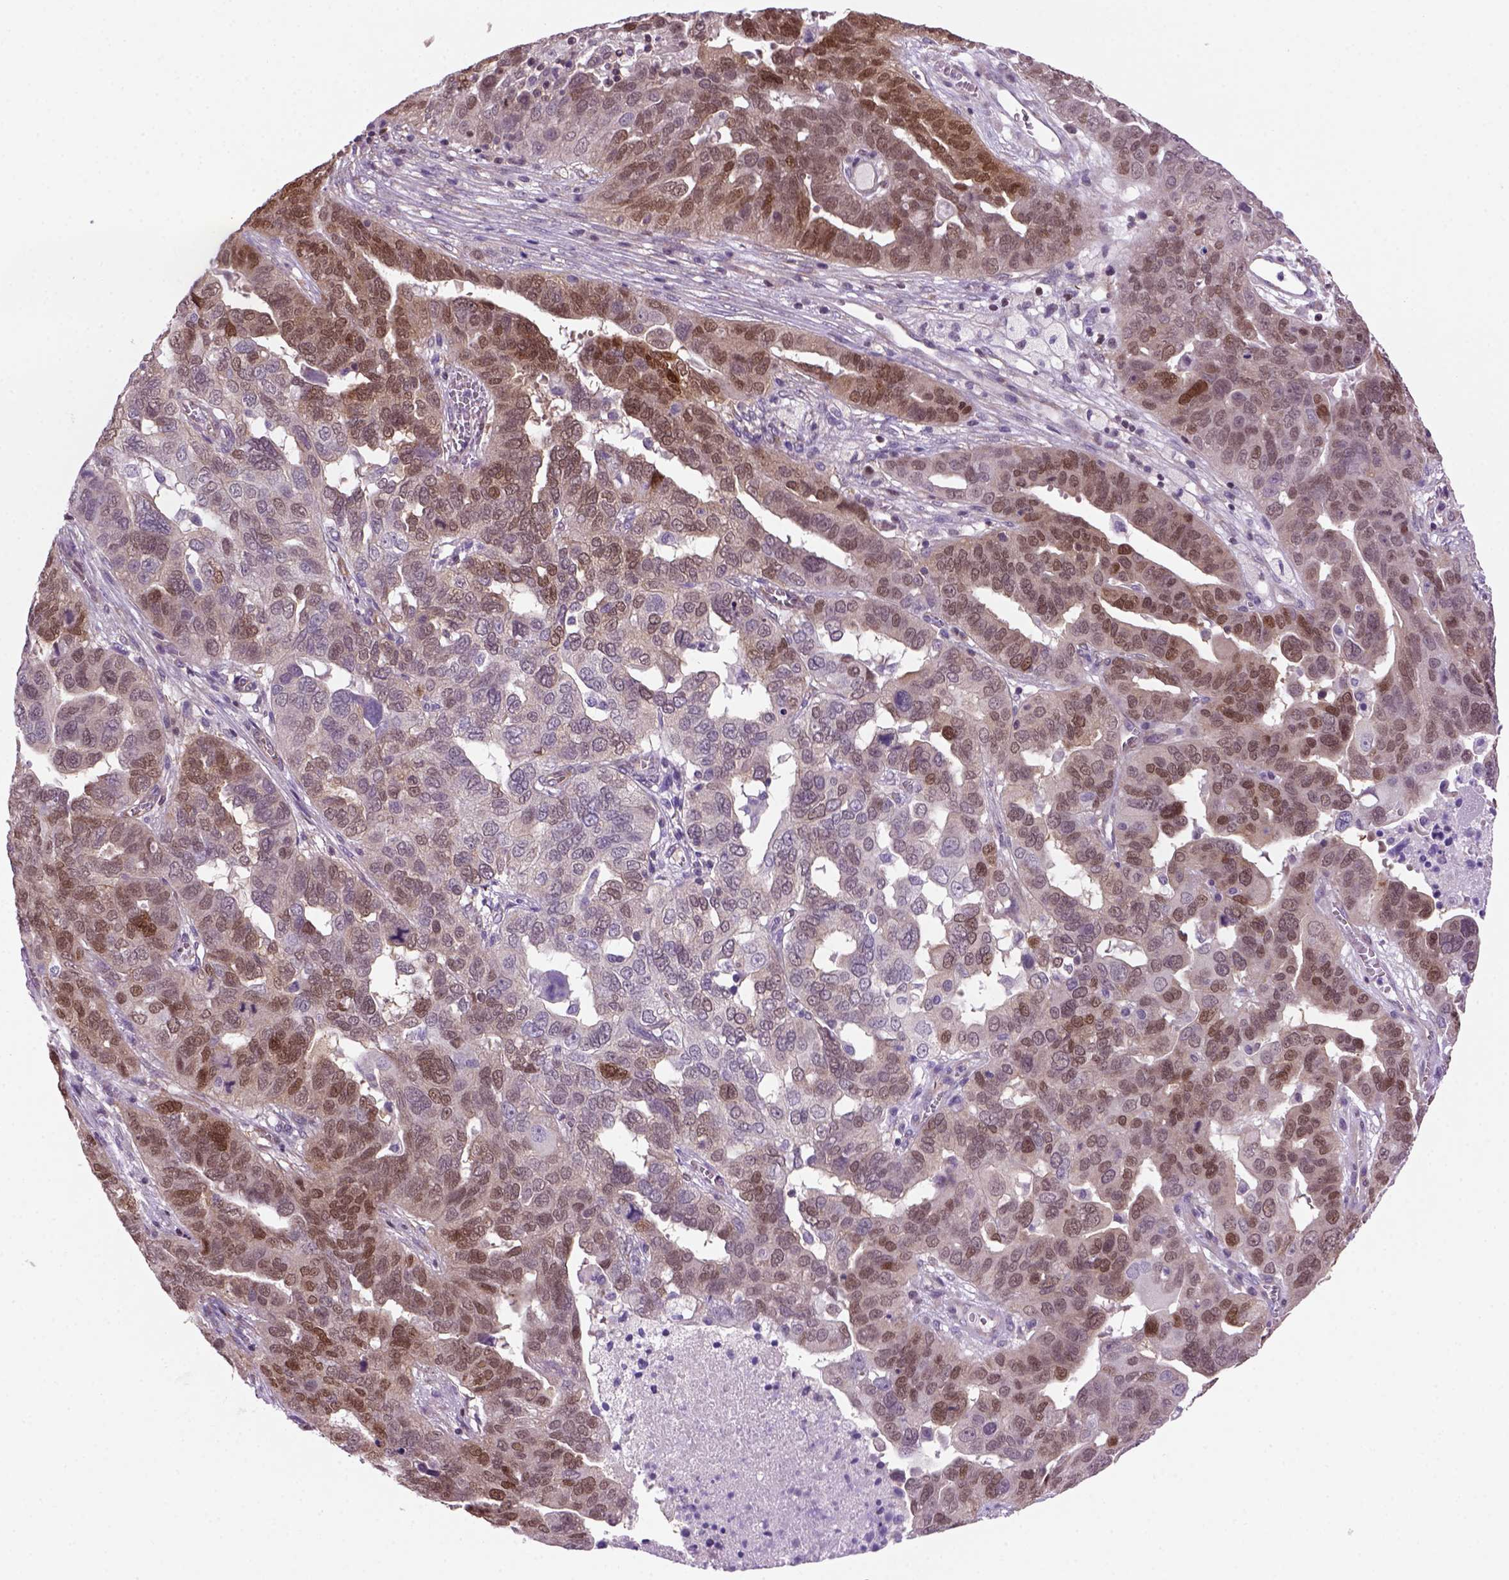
{"staining": {"intensity": "moderate", "quantity": "<25%", "location": "nuclear"}, "tissue": "ovarian cancer", "cell_type": "Tumor cells", "image_type": "cancer", "snomed": [{"axis": "morphology", "description": "Carcinoma, endometroid"}, {"axis": "topography", "description": "Soft tissue"}, {"axis": "topography", "description": "Ovary"}], "caption": "This micrograph exhibits ovarian endometroid carcinoma stained with IHC to label a protein in brown. The nuclear of tumor cells show moderate positivity for the protein. Nuclei are counter-stained blue.", "gene": "MGMT", "patient": {"sex": "female", "age": 52}}